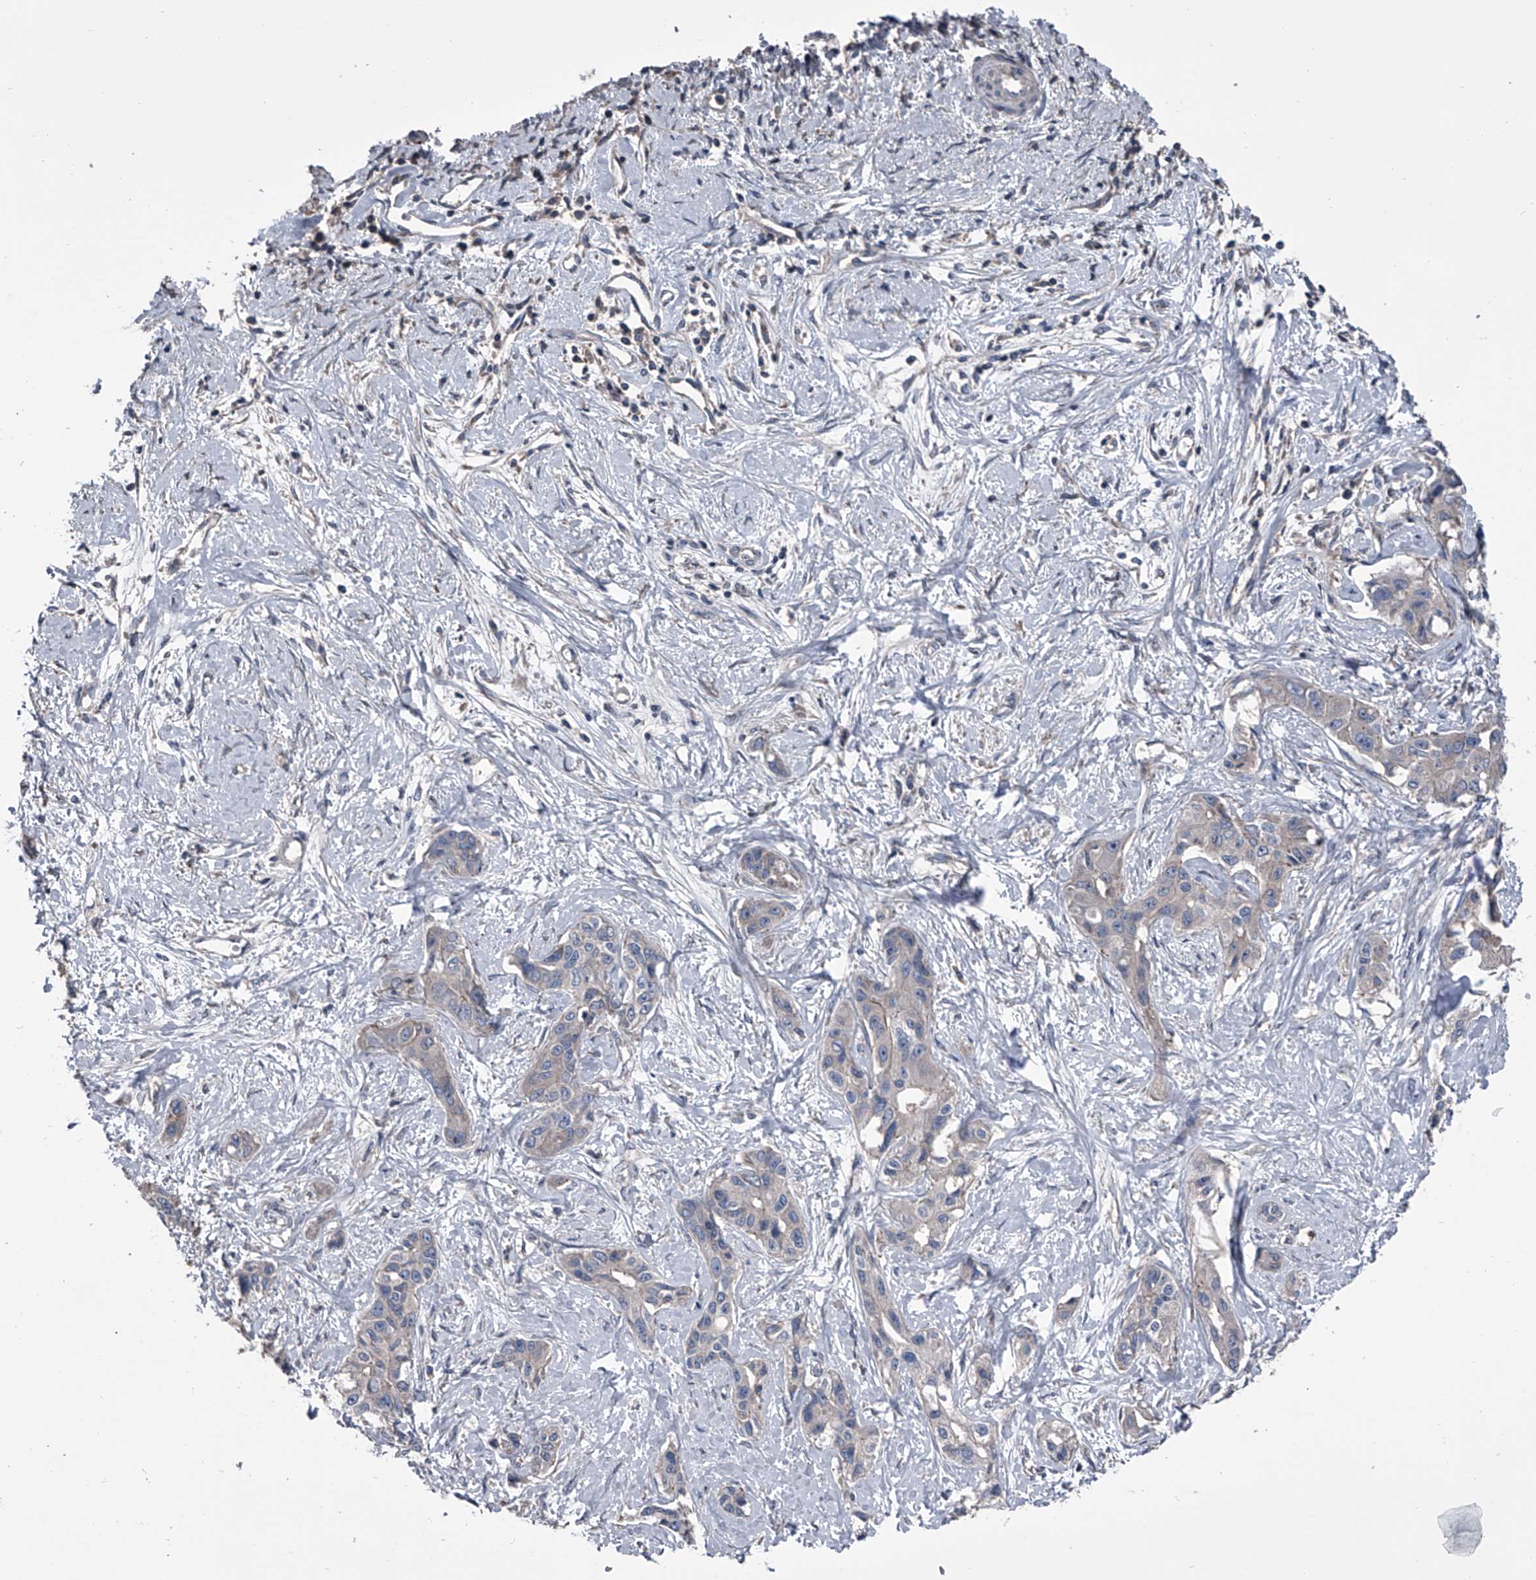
{"staining": {"intensity": "negative", "quantity": "none", "location": "none"}, "tissue": "liver cancer", "cell_type": "Tumor cells", "image_type": "cancer", "snomed": [{"axis": "morphology", "description": "Cholangiocarcinoma"}, {"axis": "topography", "description": "Liver"}], "caption": "This is an immunohistochemistry photomicrograph of human liver cancer. There is no staining in tumor cells.", "gene": "PIP5K1A", "patient": {"sex": "male", "age": 59}}